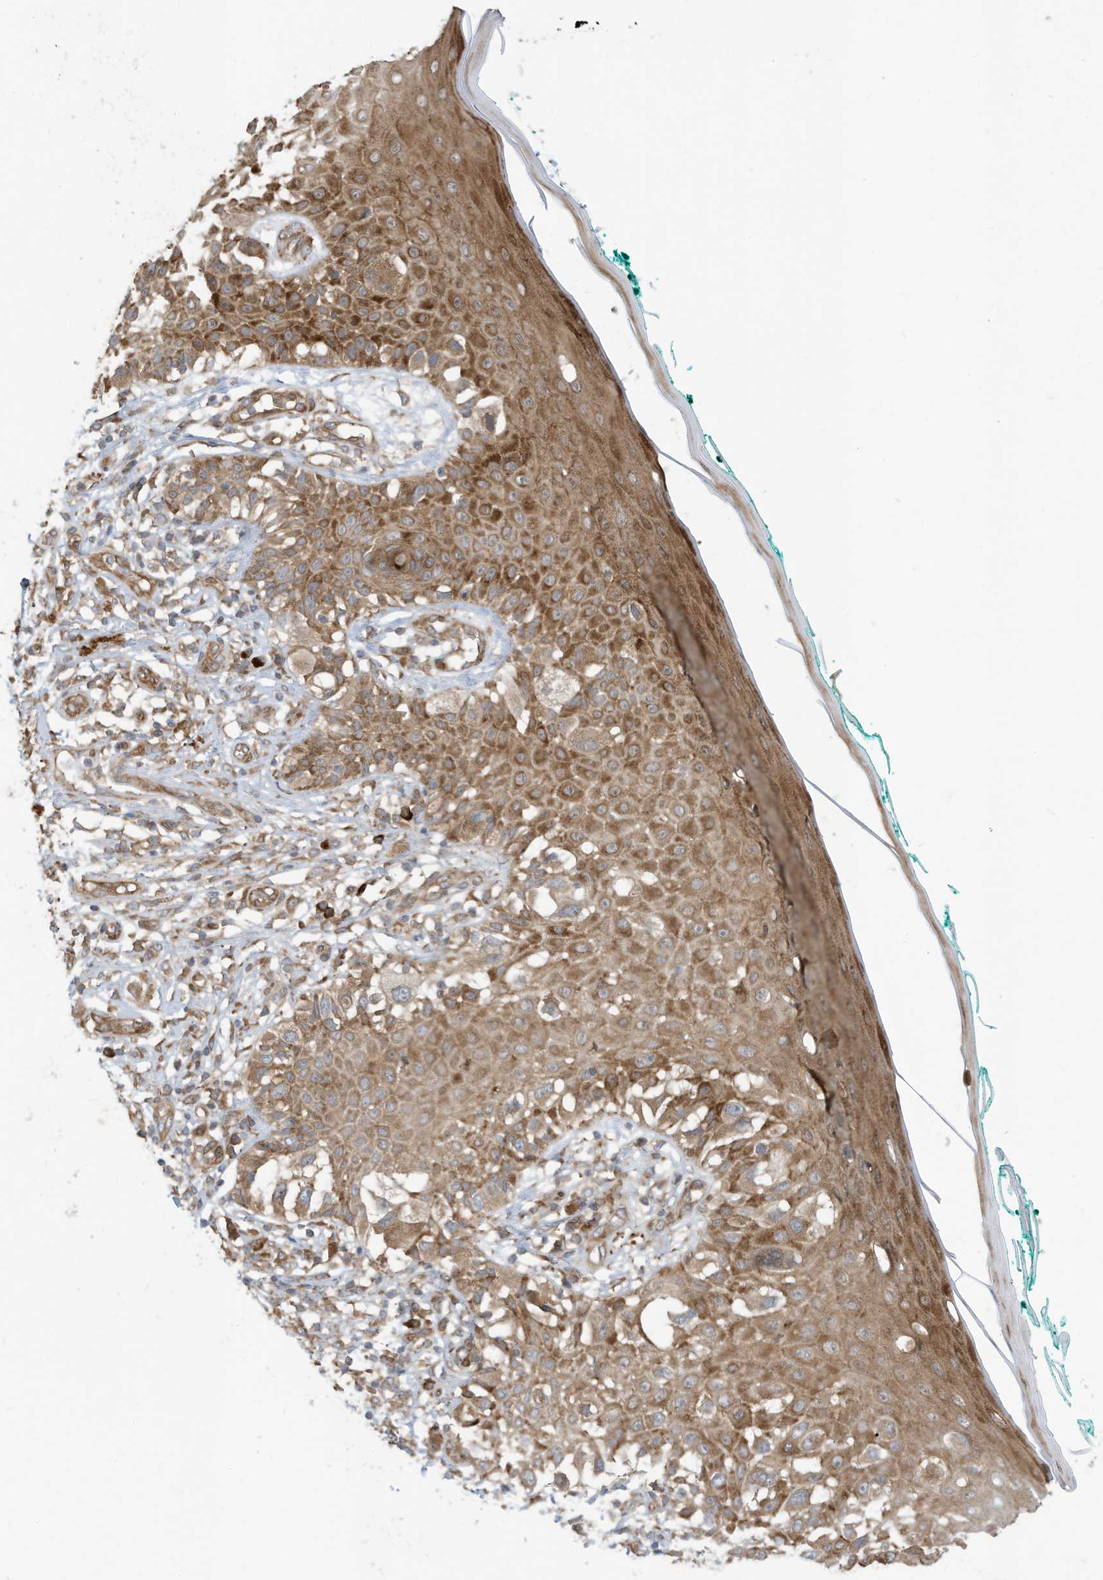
{"staining": {"intensity": "moderate", "quantity": ">75%", "location": "cytoplasmic/membranous"}, "tissue": "melanoma", "cell_type": "Tumor cells", "image_type": "cancer", "snomed": [{"axis": "morphology", "description": "Malignant melanoma, NOS"}, {"axis": "topography", "description": "Skin"}], "caption": "Tumor cells demonstrate medium levels of moderate cytoplasmic/membranous positivity in approximately >75% of cells in malignant melanoma.", "gene": "USE1", "patient": {"sex": "female", "age": 81}}